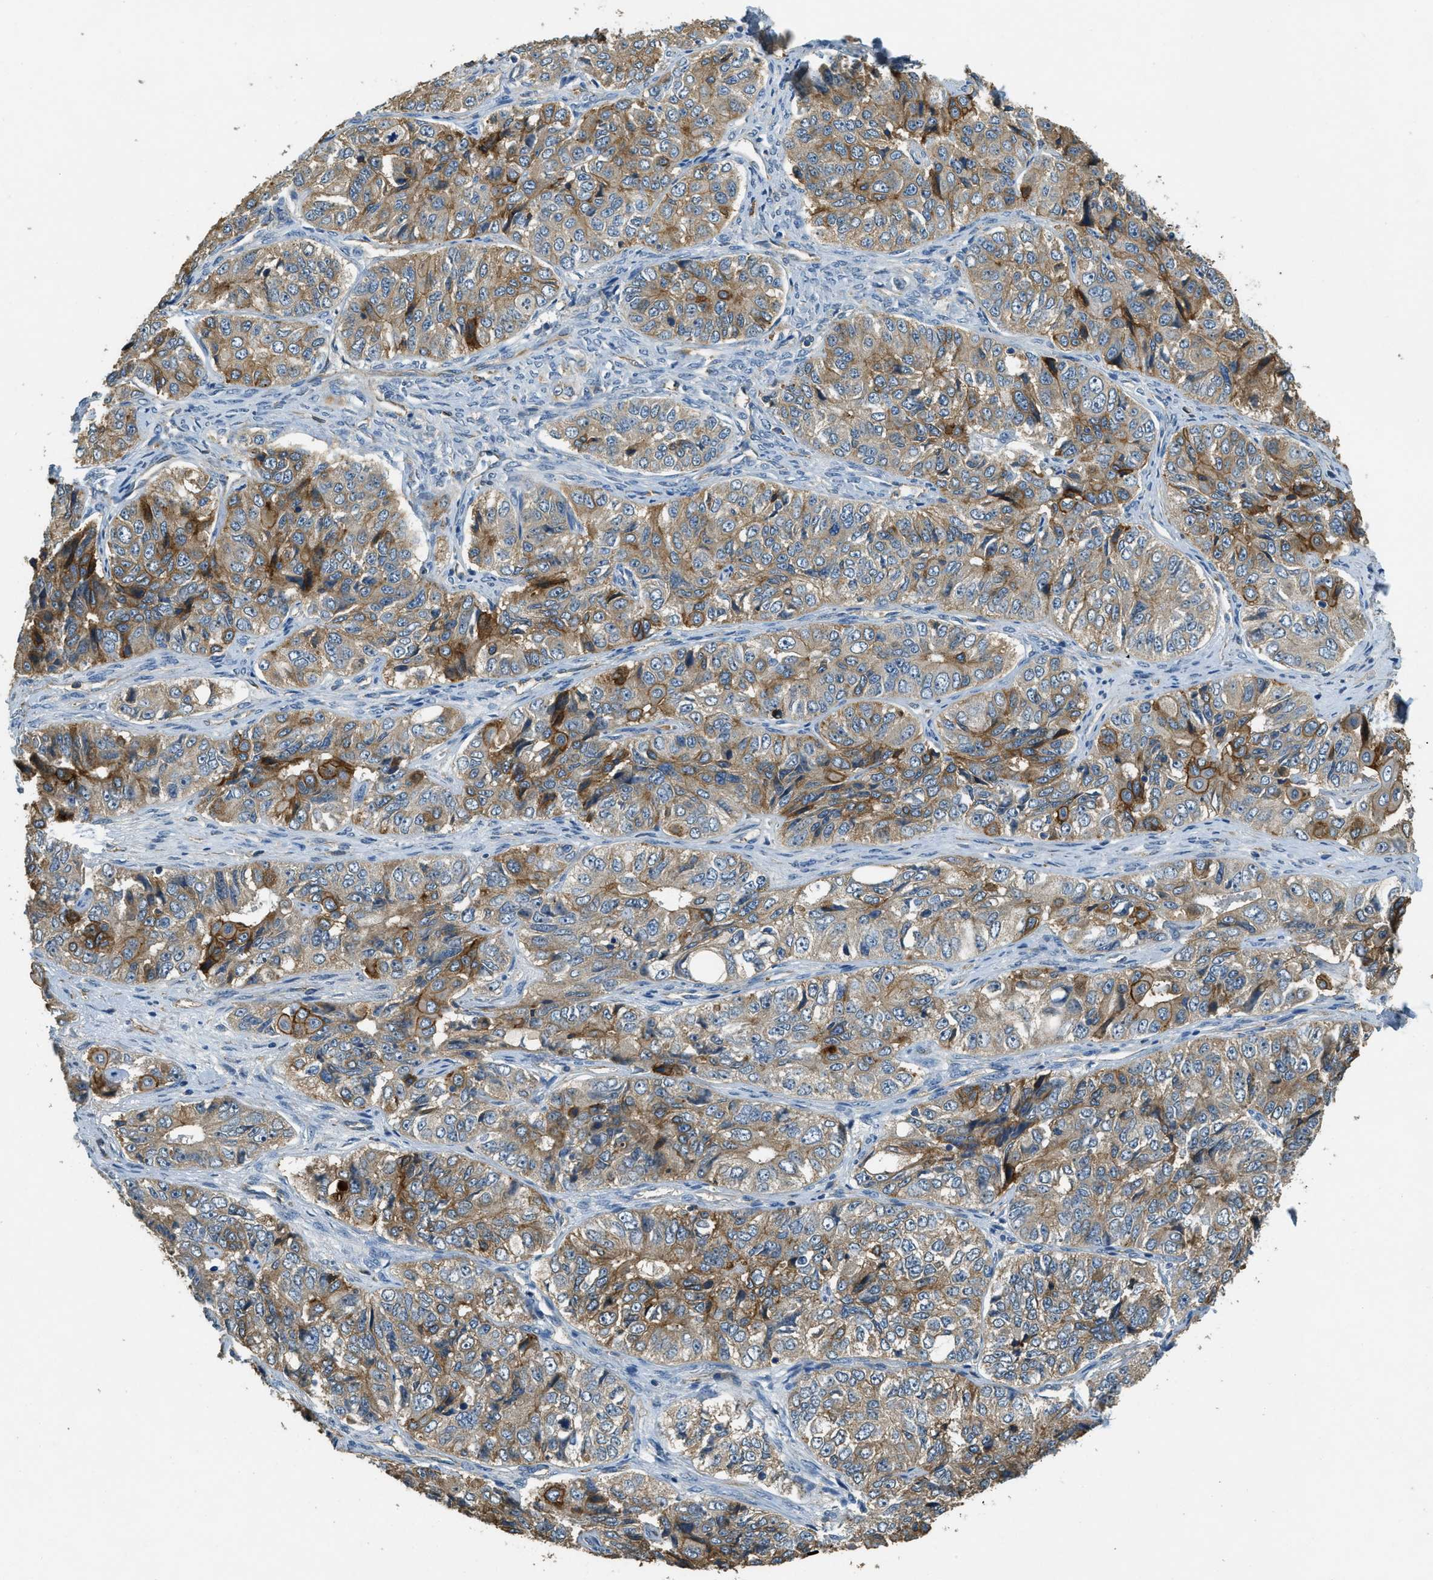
{"staining": {"intensity": "moderate", "quantity": "25%-75%", "location": "cytoplasmic/membranous"}, "tissue": "ovarian cancer", "cell_type": "Tumor cells", "image_type": "cancer", "snomed": [{"axis": "morphology", "description": "Carcinoma, endometroid"}, {"axis": "topography", "description": "Ovary"}], "caption": "A brown stain highlights moderate cytoplasmic/membranous staining of a protein in human ovarian cancer tumor cells.", "gene": "OSMR", "patient": {"sex": "female", "age": 51}}